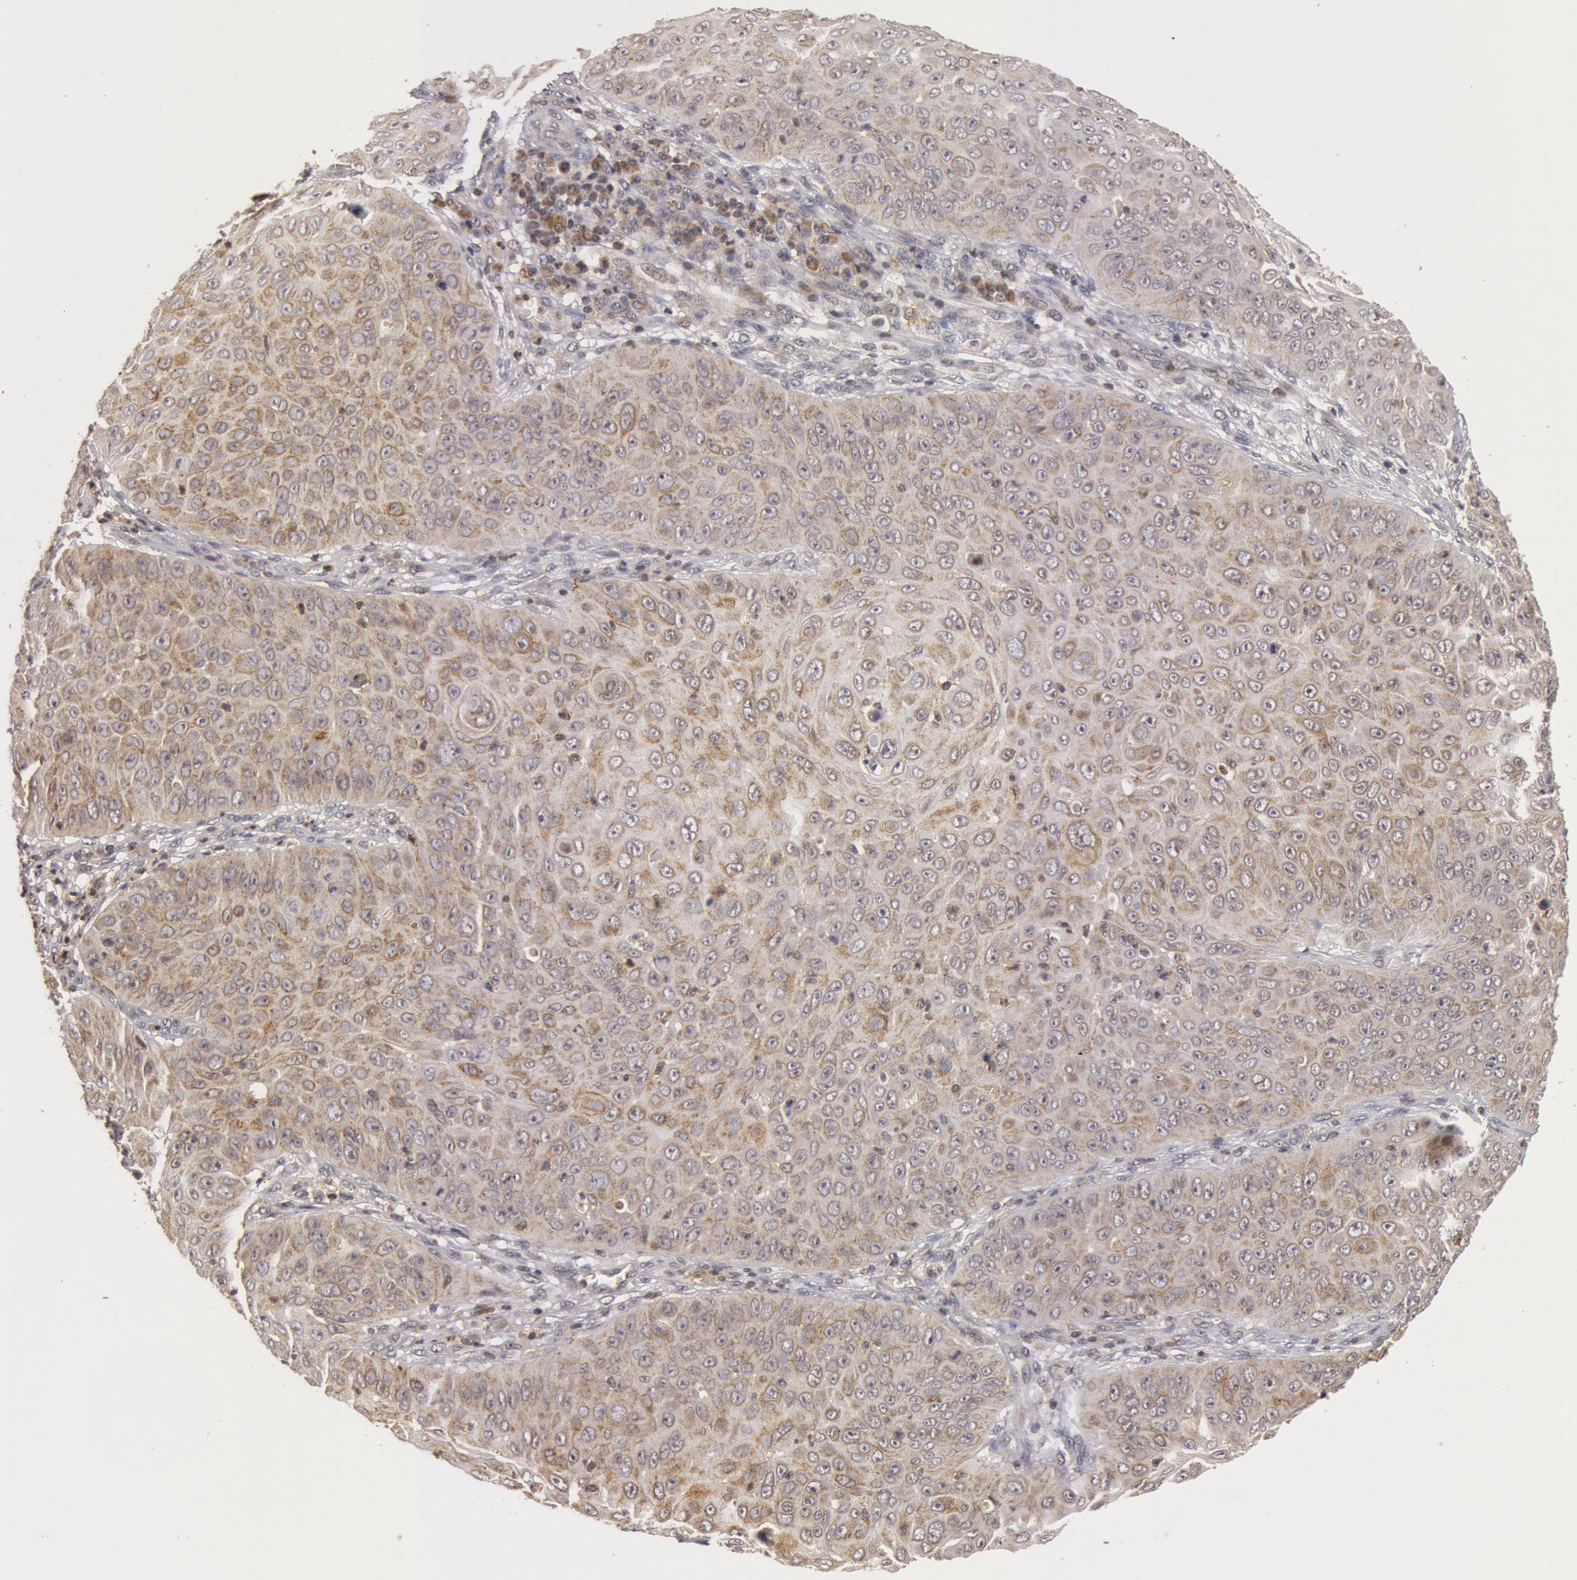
{"staining": {"intensity": "weak", "quantity": "25%-75%", "location": "cytoplasmic/membranous"}, "tissue": "skin cancer", "cell_type": "Tumor cells", "image_type": "cancer", "snomed": [{"axis": "morphology", "description": "Squamous cell carcinoma, NOS"}, {"axis": "topography", "description": "Skin"}], "caption": "Immunohistochemistry photomicrograph of neoplastic tissue: human skin squamous cell carcinoma stained using IHC exhibits low levels of weak protein expression localized specifically in the cytoplasmic/membranous of tumor cells, appearing as a cytoplasmic/membranous brown color.", "gene": "ZNF350", "patient": {"sex": "male", "age": 82}}